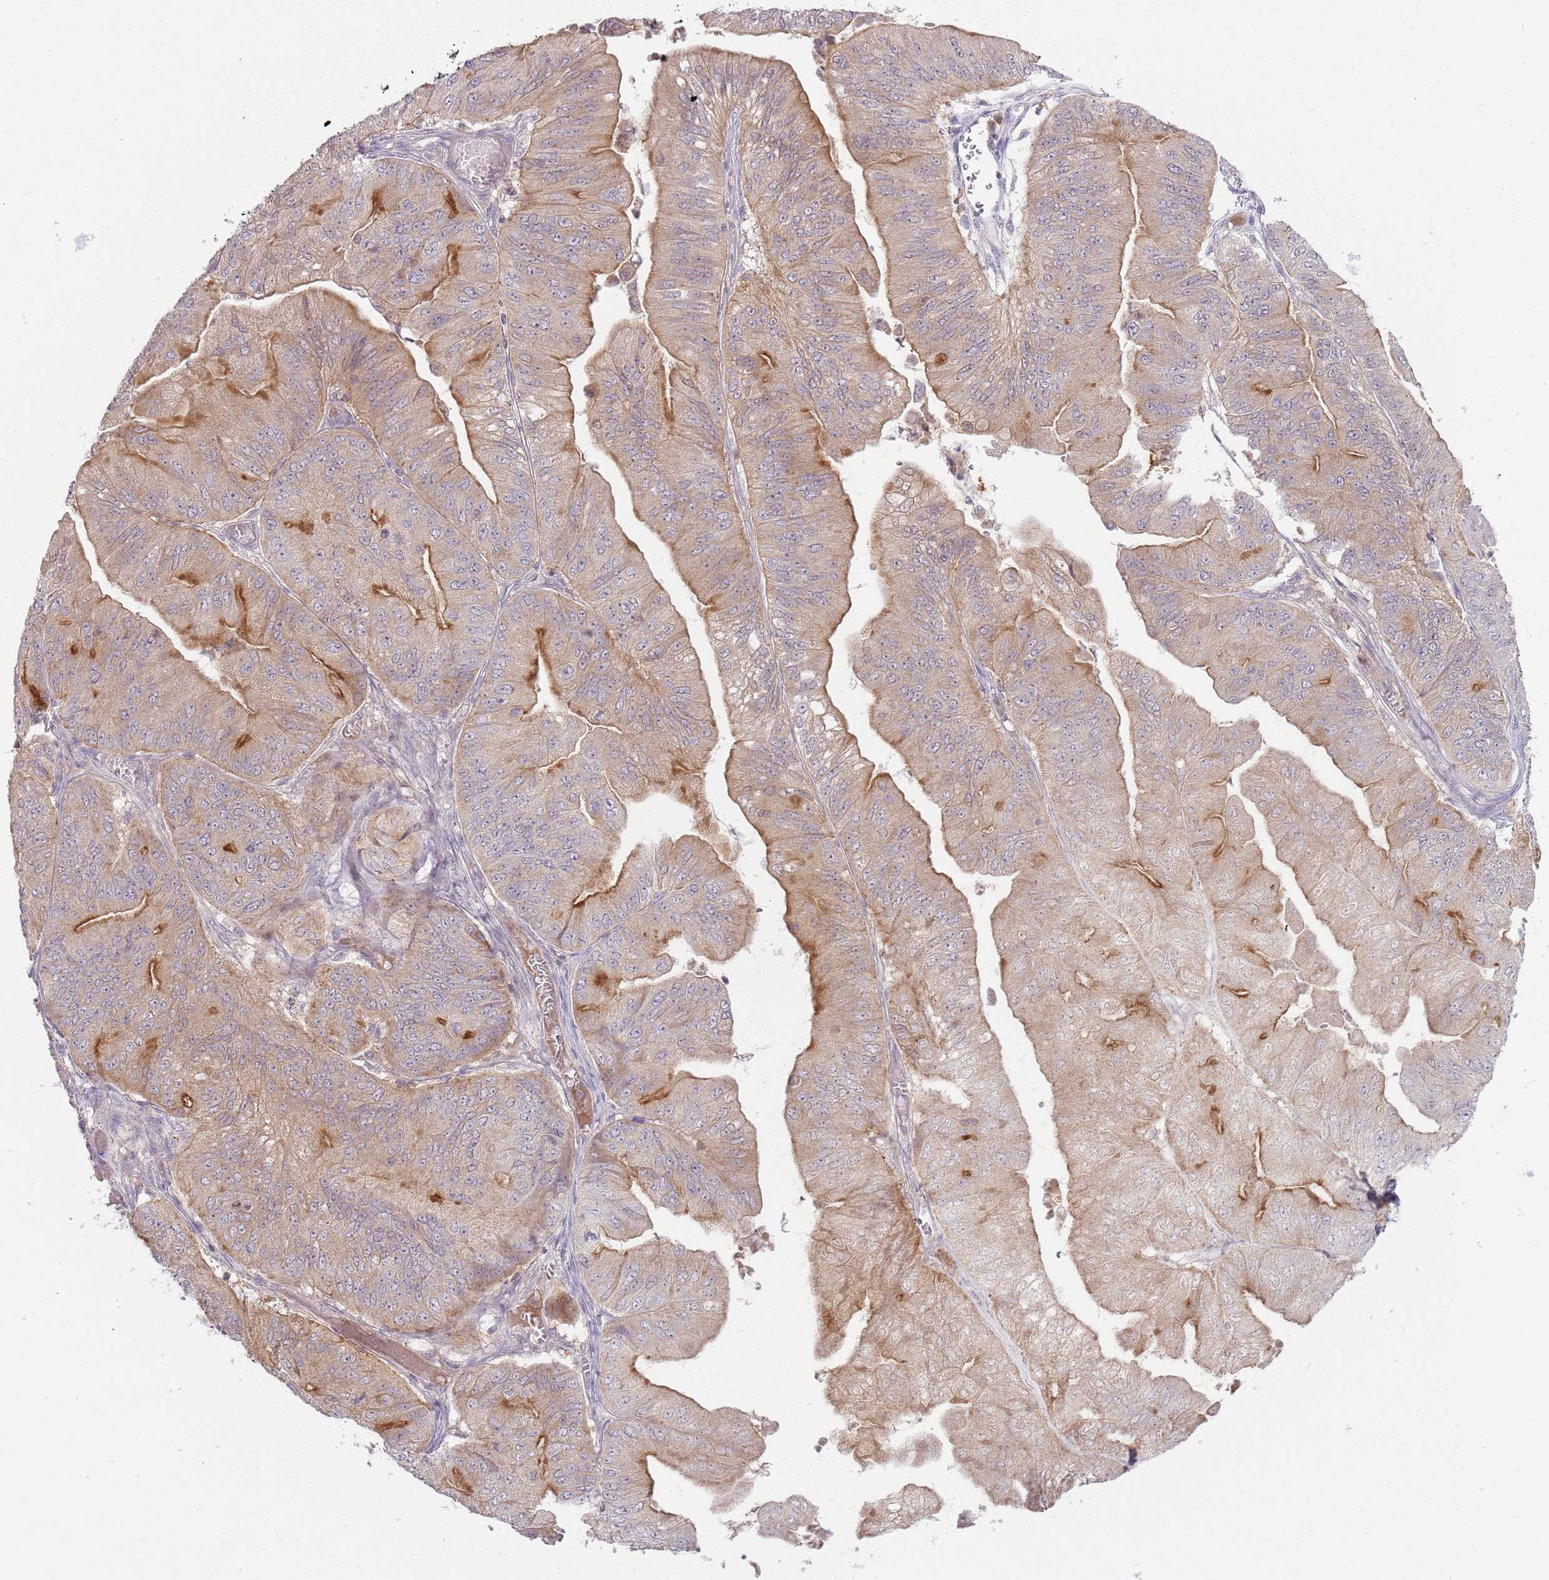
{"staining": {"intensity": "moderate", "quantity": "25%-75%", "location": "cytoplasmic/membranous"}, "tissue": "ovarian cancer", "cell_type": "Tumor cells", "image_type": "cancer", "snomed": [{"axis": "morphology", "description": "Cystadenocarcinoma, mucinous, NOS"}, {"axis": "topography", "description": "Ovary"}], "caption": "Immunohistochemical staining of human ovarian cancer (mucinous cystadenocarcinoma) reveals moderate cytoplasmic/membranous protein expression in about 25%-75% of tumor cells.", "gene": "ZDHHC2", "patient": {"sex": "female", "age": 61}}